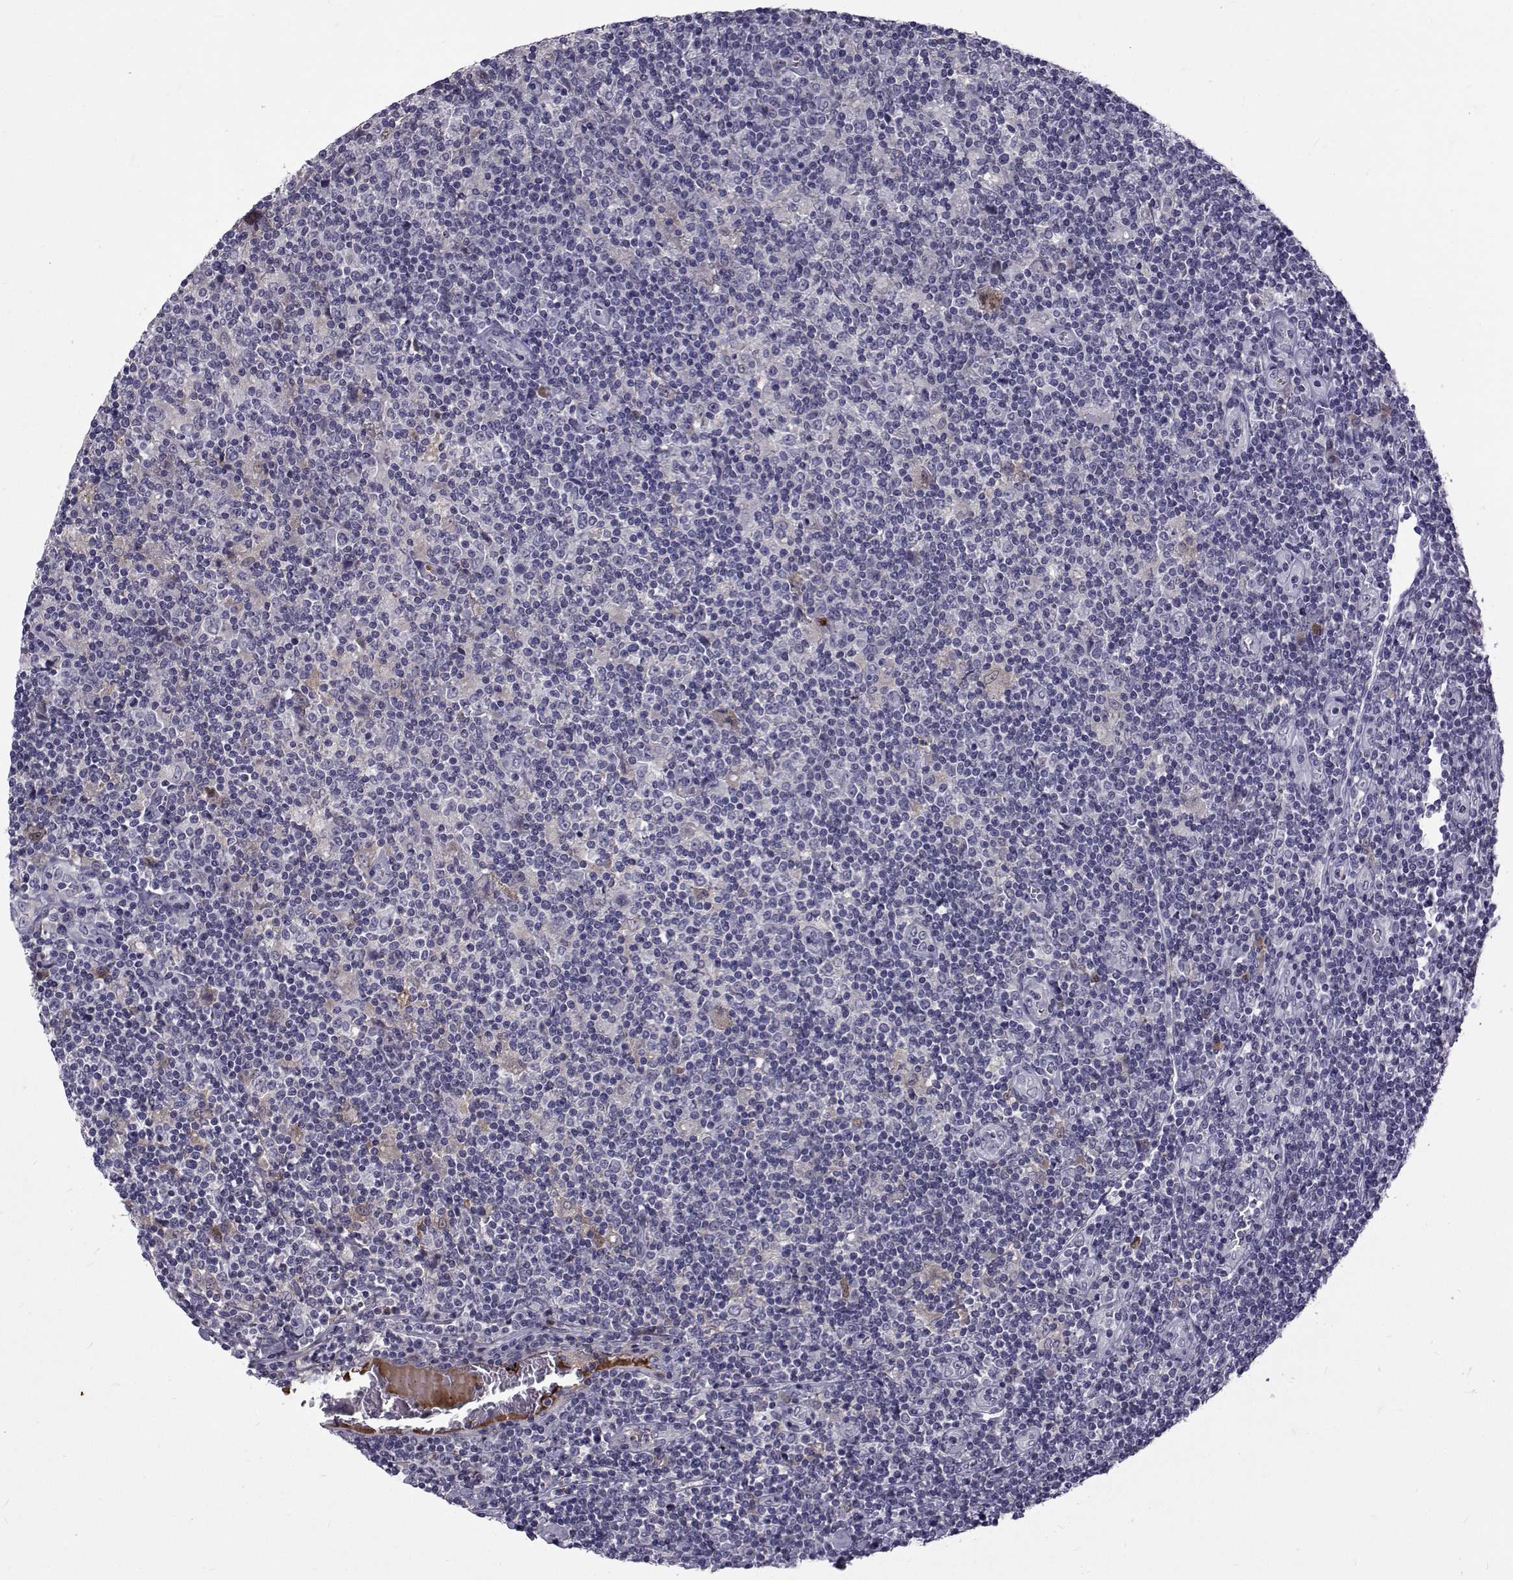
{"staining": {"intensity": "negative", "quantity": "none", "location": "none"}, "tissue": "lymphoma", "cell_type": "Tumor cells", "image_type": "cancer", "snomed": [{"axis": "morphology", "description": "Hodgkin's disease, NOS"}, {"axis": "topography", "description": "Lymph node"}], "caption": "Tumor cells are negative for brown protein staining in lymphoma.", "gene": "TNFRSF11B", "patient": {"sex": "male", "age": 40}}